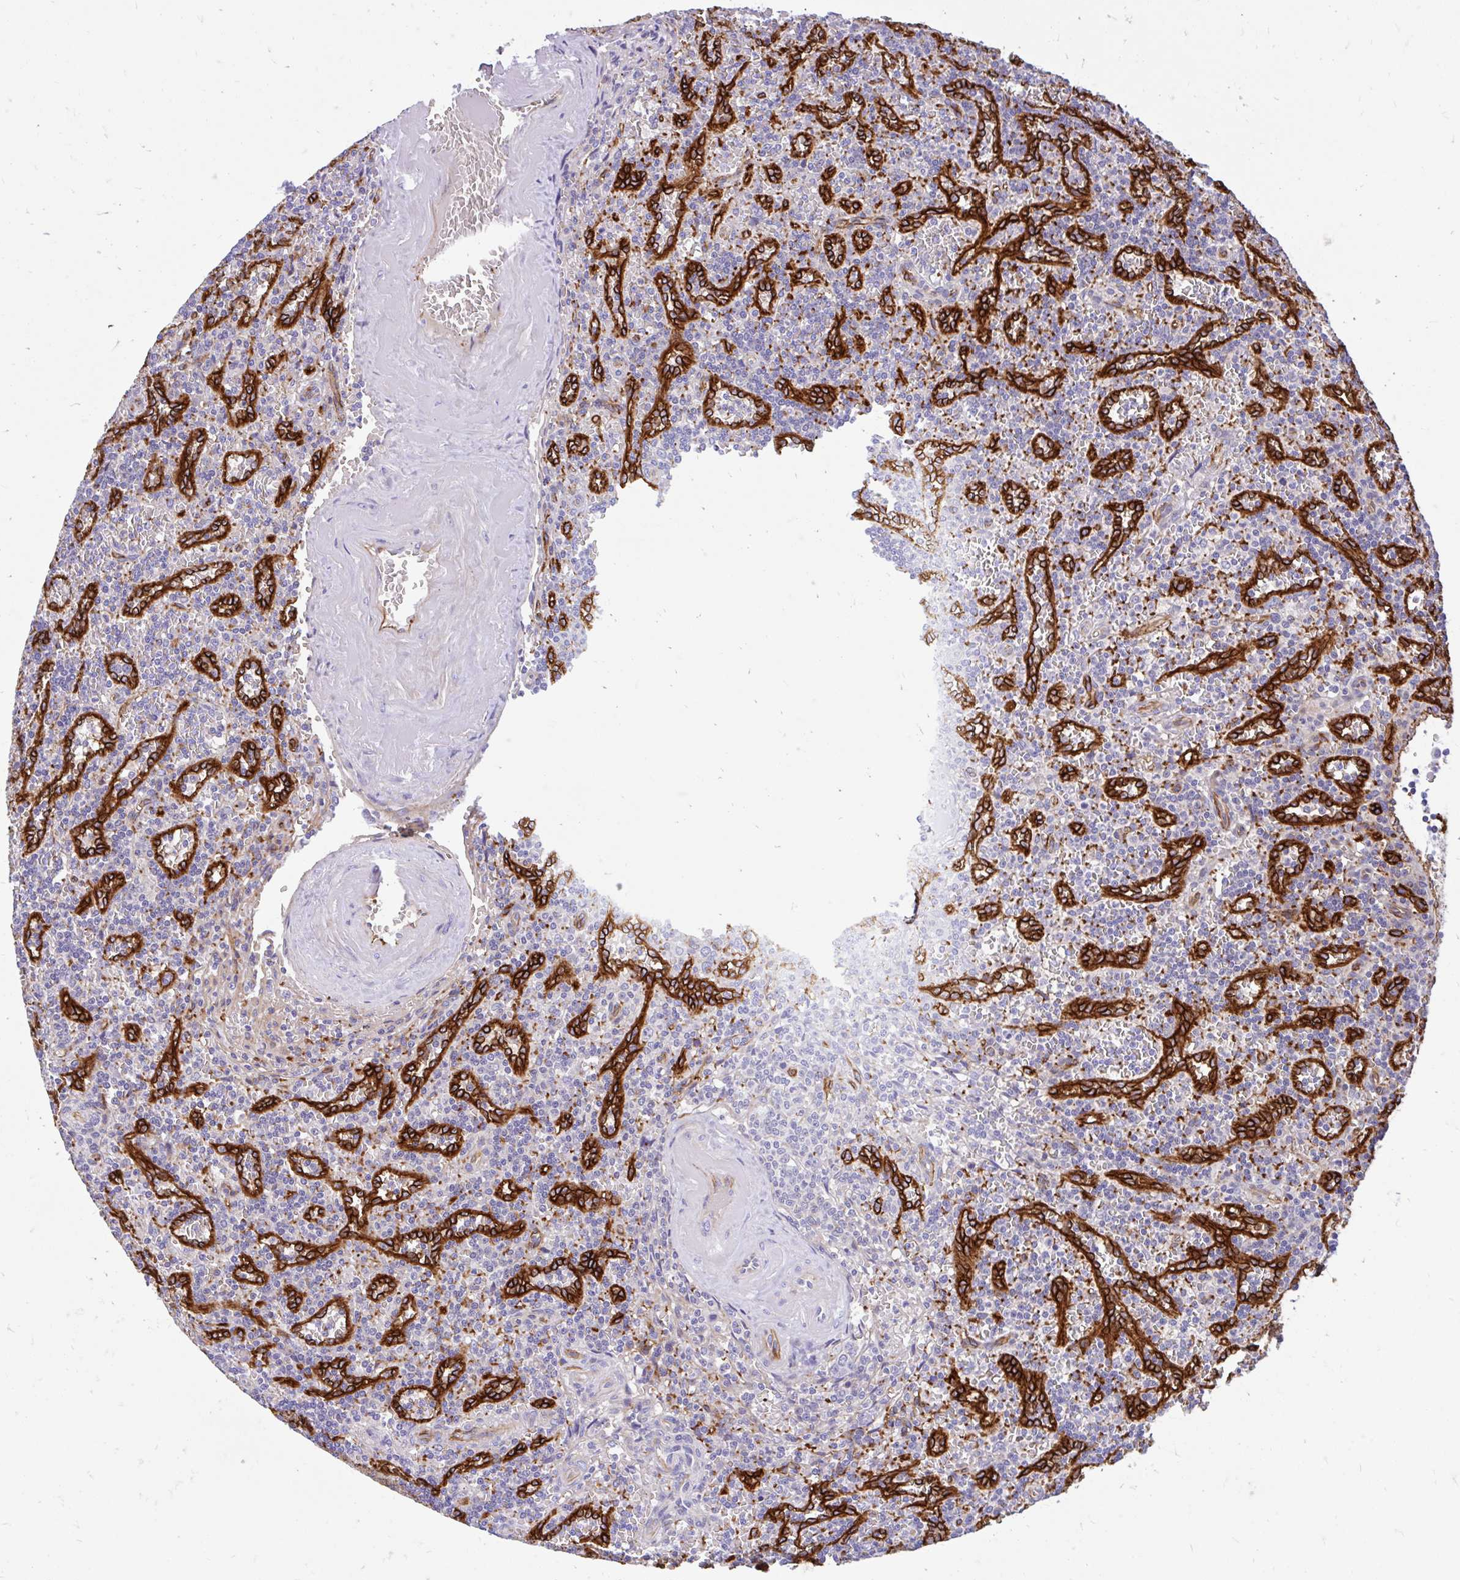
{"staining": {"intensity": "negative", "quantity": "none", "location": "none"}, "tissue": "lymphoma", "cell_type": "Tumor cells", "image_type": "cancer", "snomed": [{"axis": "morphology", "description": "Malignant lymphoma, non-Hodgkin's type, Low grade"}, {"axis": "topography", "description": "Spleen"}], "caption": "DAB immunohistochemical staining of lymphoma displays no significant positivity in tumor cells.", "gene": "ESPNL", "patient": {"sex": "male", "age": 73}}